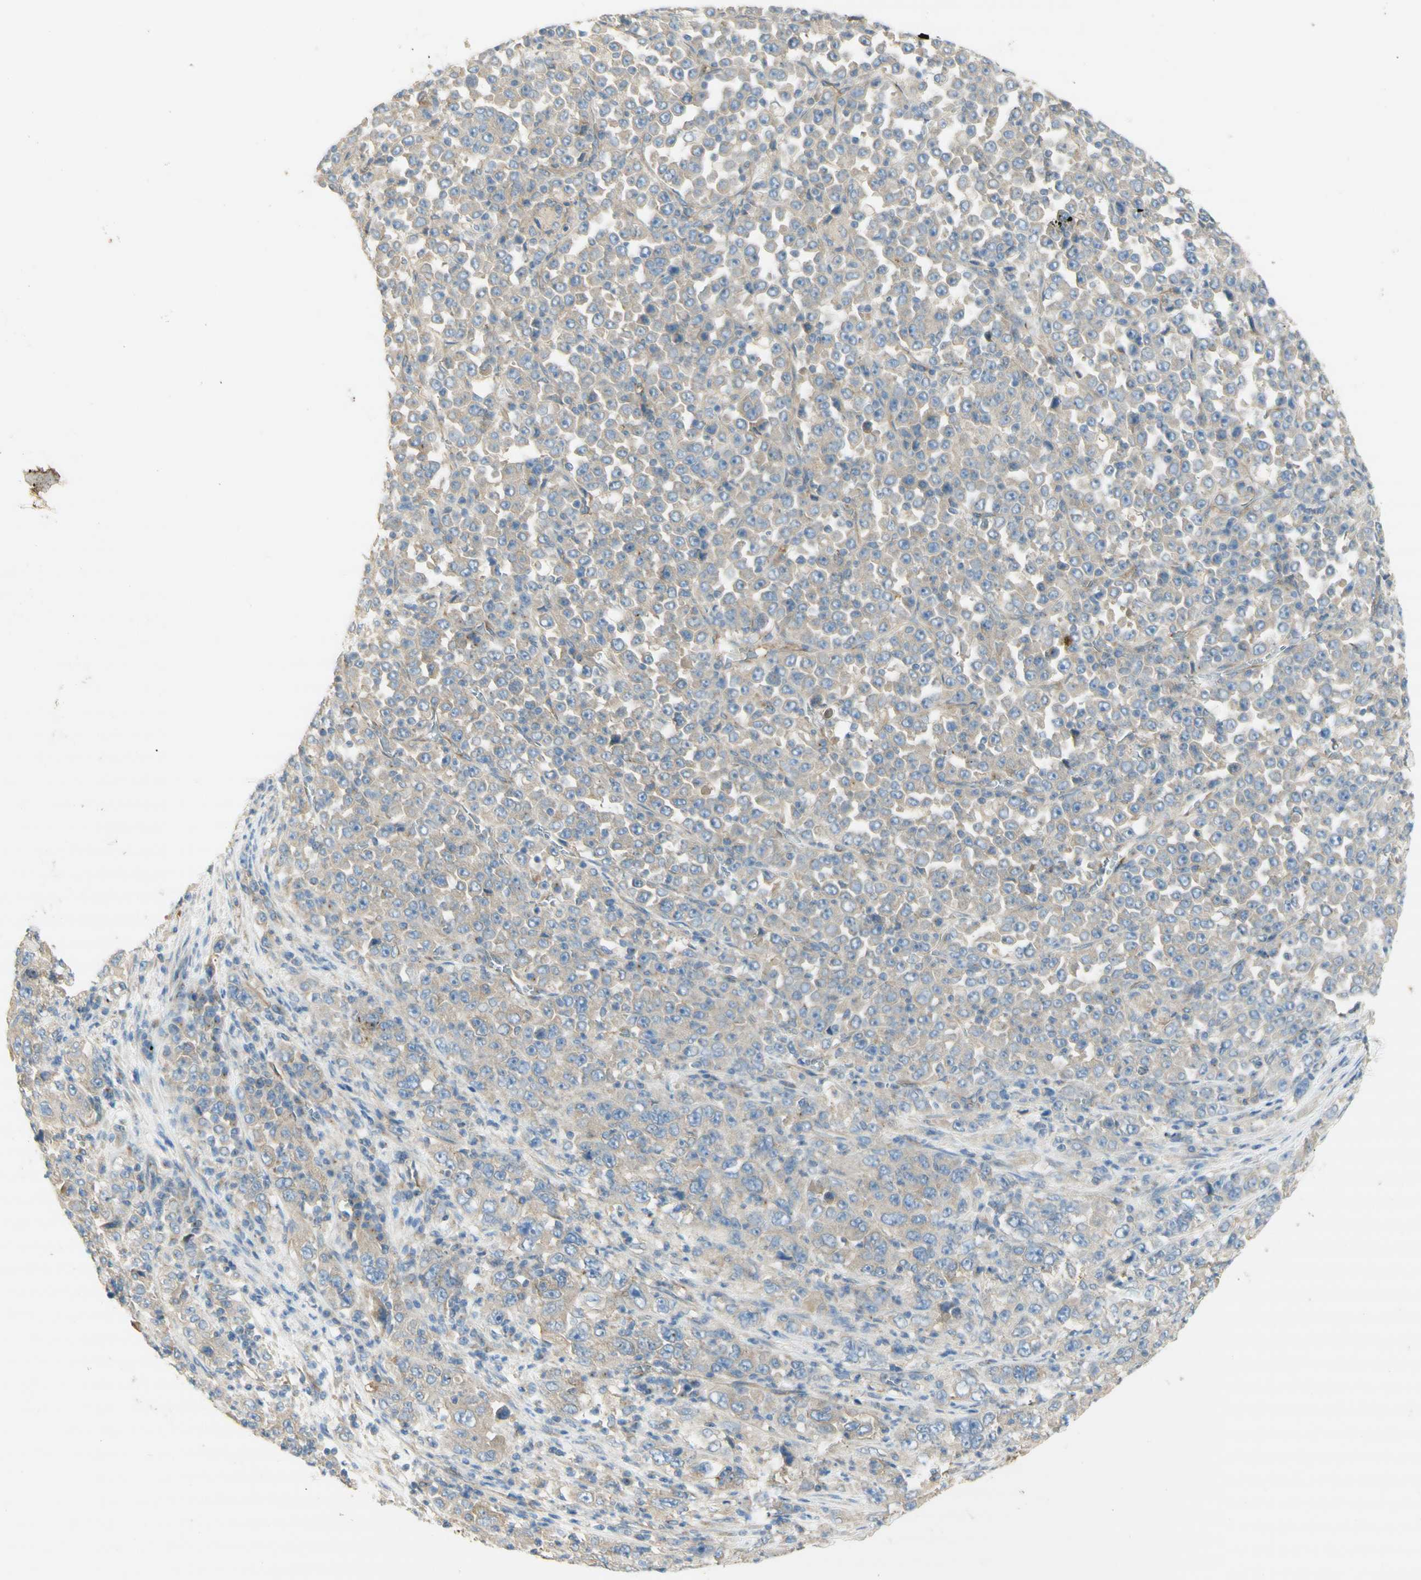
{"staining": {"intensity": "weak", "quantity": "25%-75%", "location": "cytoplasmic/membranous"}, "tissue": "stomach cancer", "cell_type": "Tumor cells", "image_type": "cancer", "snomed": [{"axis": "morphology", "description": "Normal tissue, NOS"}, {"axis": "morphology", "description": "Adenocarcinoma, NOS"}, {"axis": "topography", "description": "Stomach, upper"}, {"axis": "topography", "description": "Stomach"}], "caption": "Stomach cancer stained with a protein marker exhibits weak staining in tumor cells.", "gene": "DYNC1H1", "patient": {"sex": "male", "age": 59}}